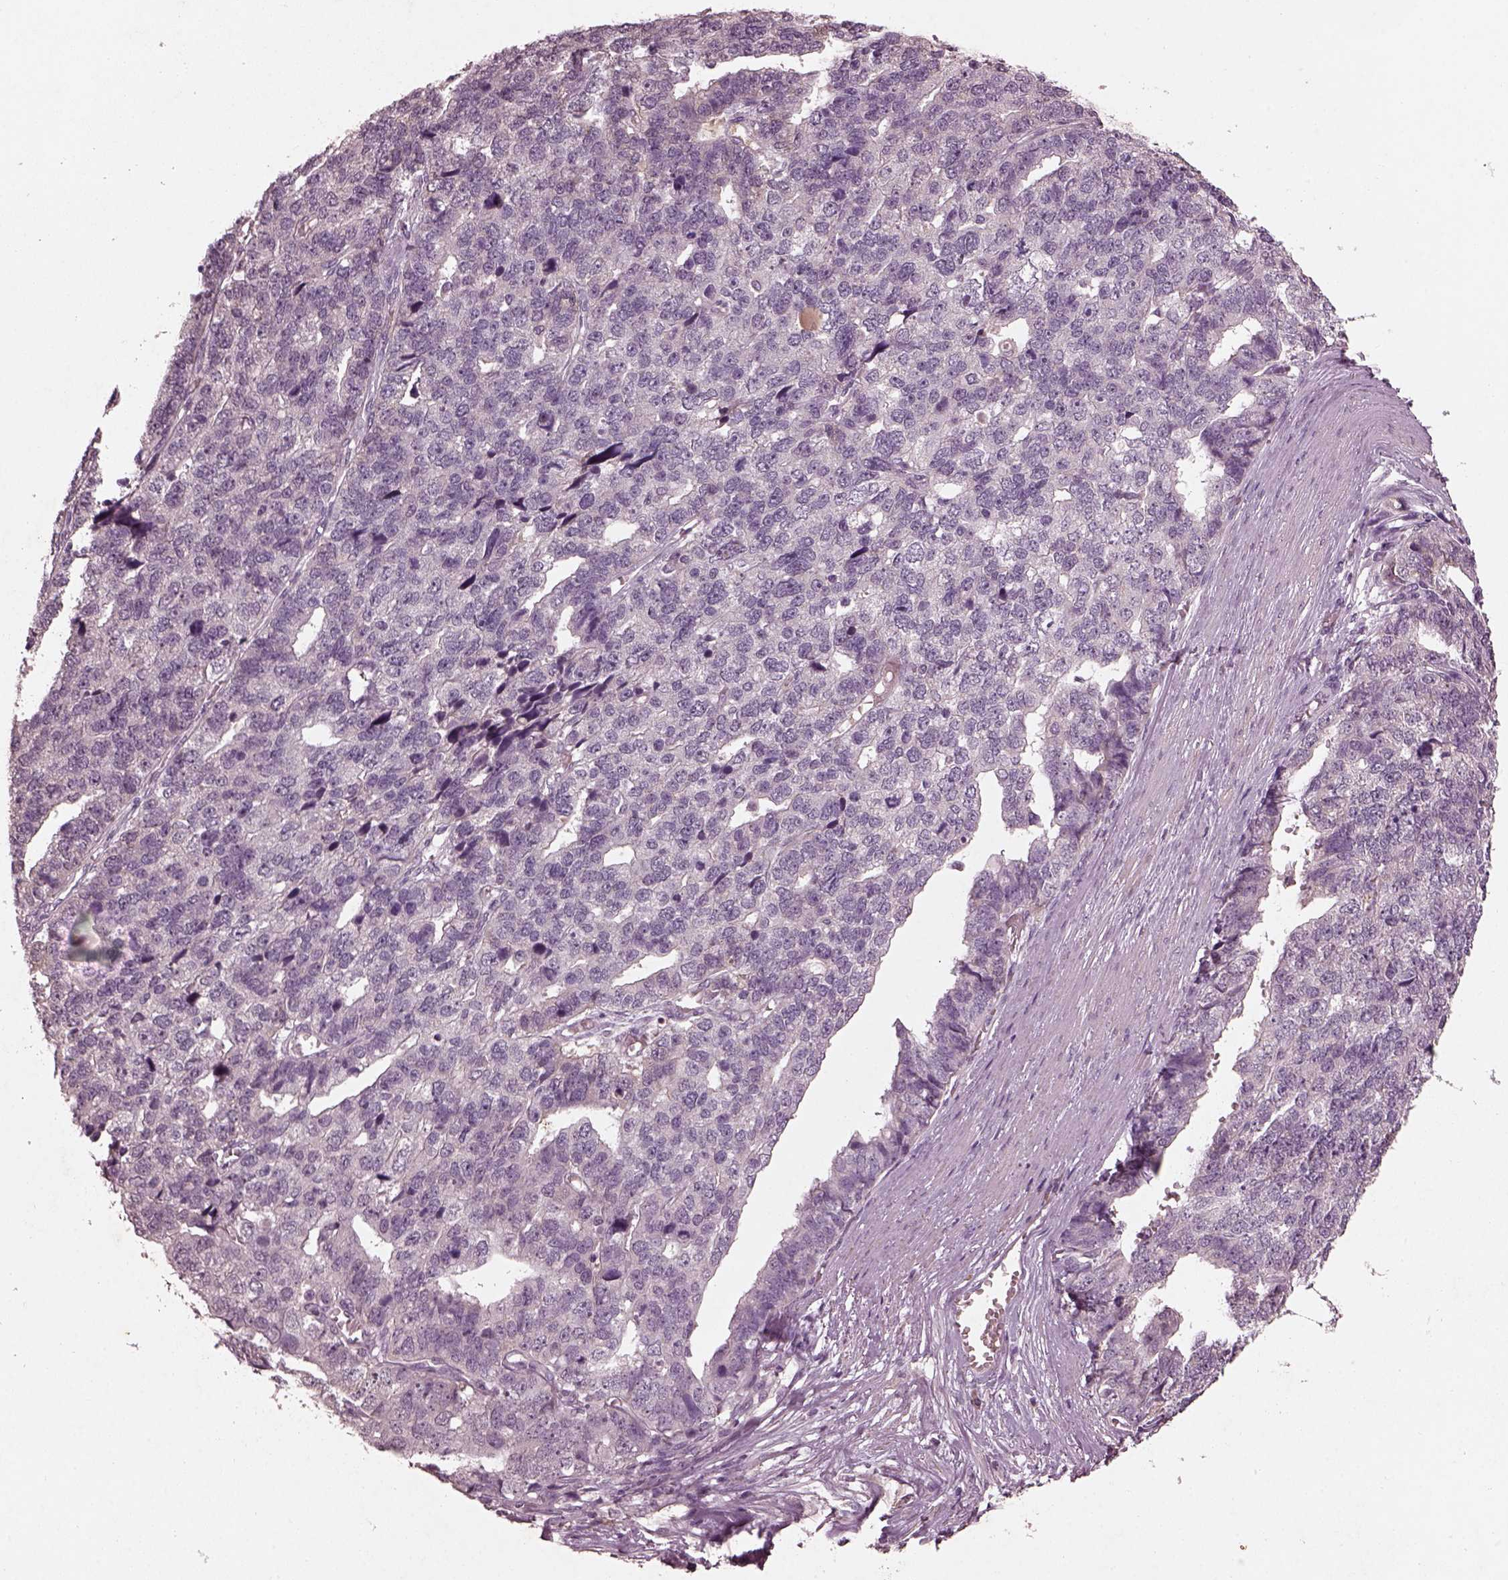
{"staining": {"intensity": "negative", "quantity": "none", "location": "none"}, "tissue": "stomach cancer", "cell_type": "Tumor cells", "image_type": "cancer", "snomed": [{"axis": "morphology", "description": "Adenocarcinoma, NOS"}, {"axis": "topography", "description": "Stomach"}], "caption": "Immunohistochemical staining of human stomach adenocarcinoma reveals no significant positivity in tumor cells.", "gene": "FRRS1L", "patient": {"sex": "male", "age": 69}}